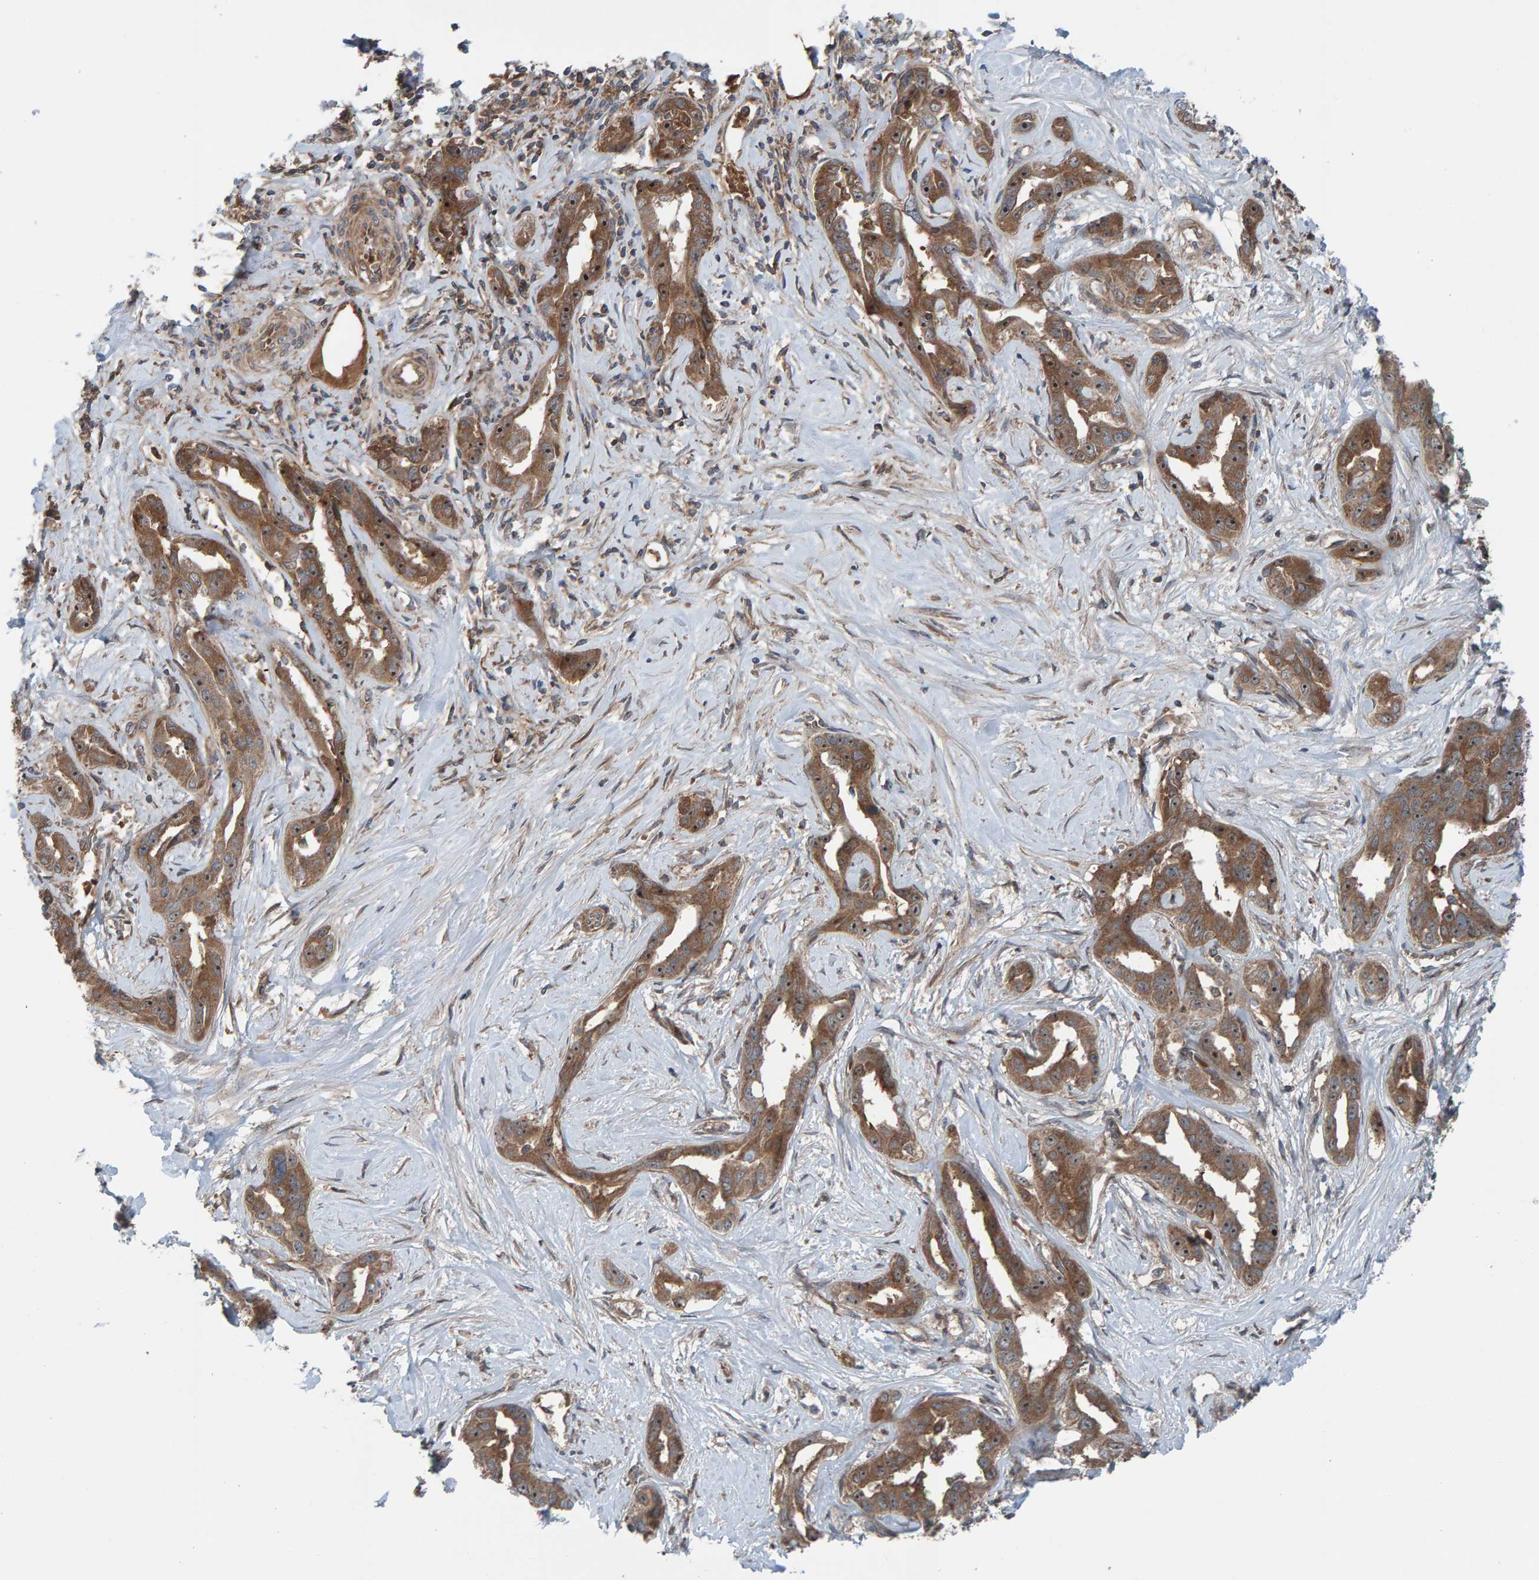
{"staining": {"intensity": "moderate", "quantity": ">75%", "location": "cytoplasmic/membranous,nuclear"}, "tissue": "liver cancer", "cell_type": "Tumor cells", "image_type": "cancer", "snomed": [{"axis": "morphology", "description": "Cholangiocarcinoma"}, {"axis": "topography", "description": "Liver"}], "caption": "Brown immunohistochemical staining in liver cholangiocarcinoma demonstrates moderate cytoplasmic/membranous and nuclear expression in about >75% of tumor cells. The staining is performed using DAB (3,3'-diaminobenzidine) brown chromogen to label protein expression. The nuclei are counter-stained blue using hematoxylin.", "gene": "CUEDC1", "patient": {"sex": "male", "age": 59}}